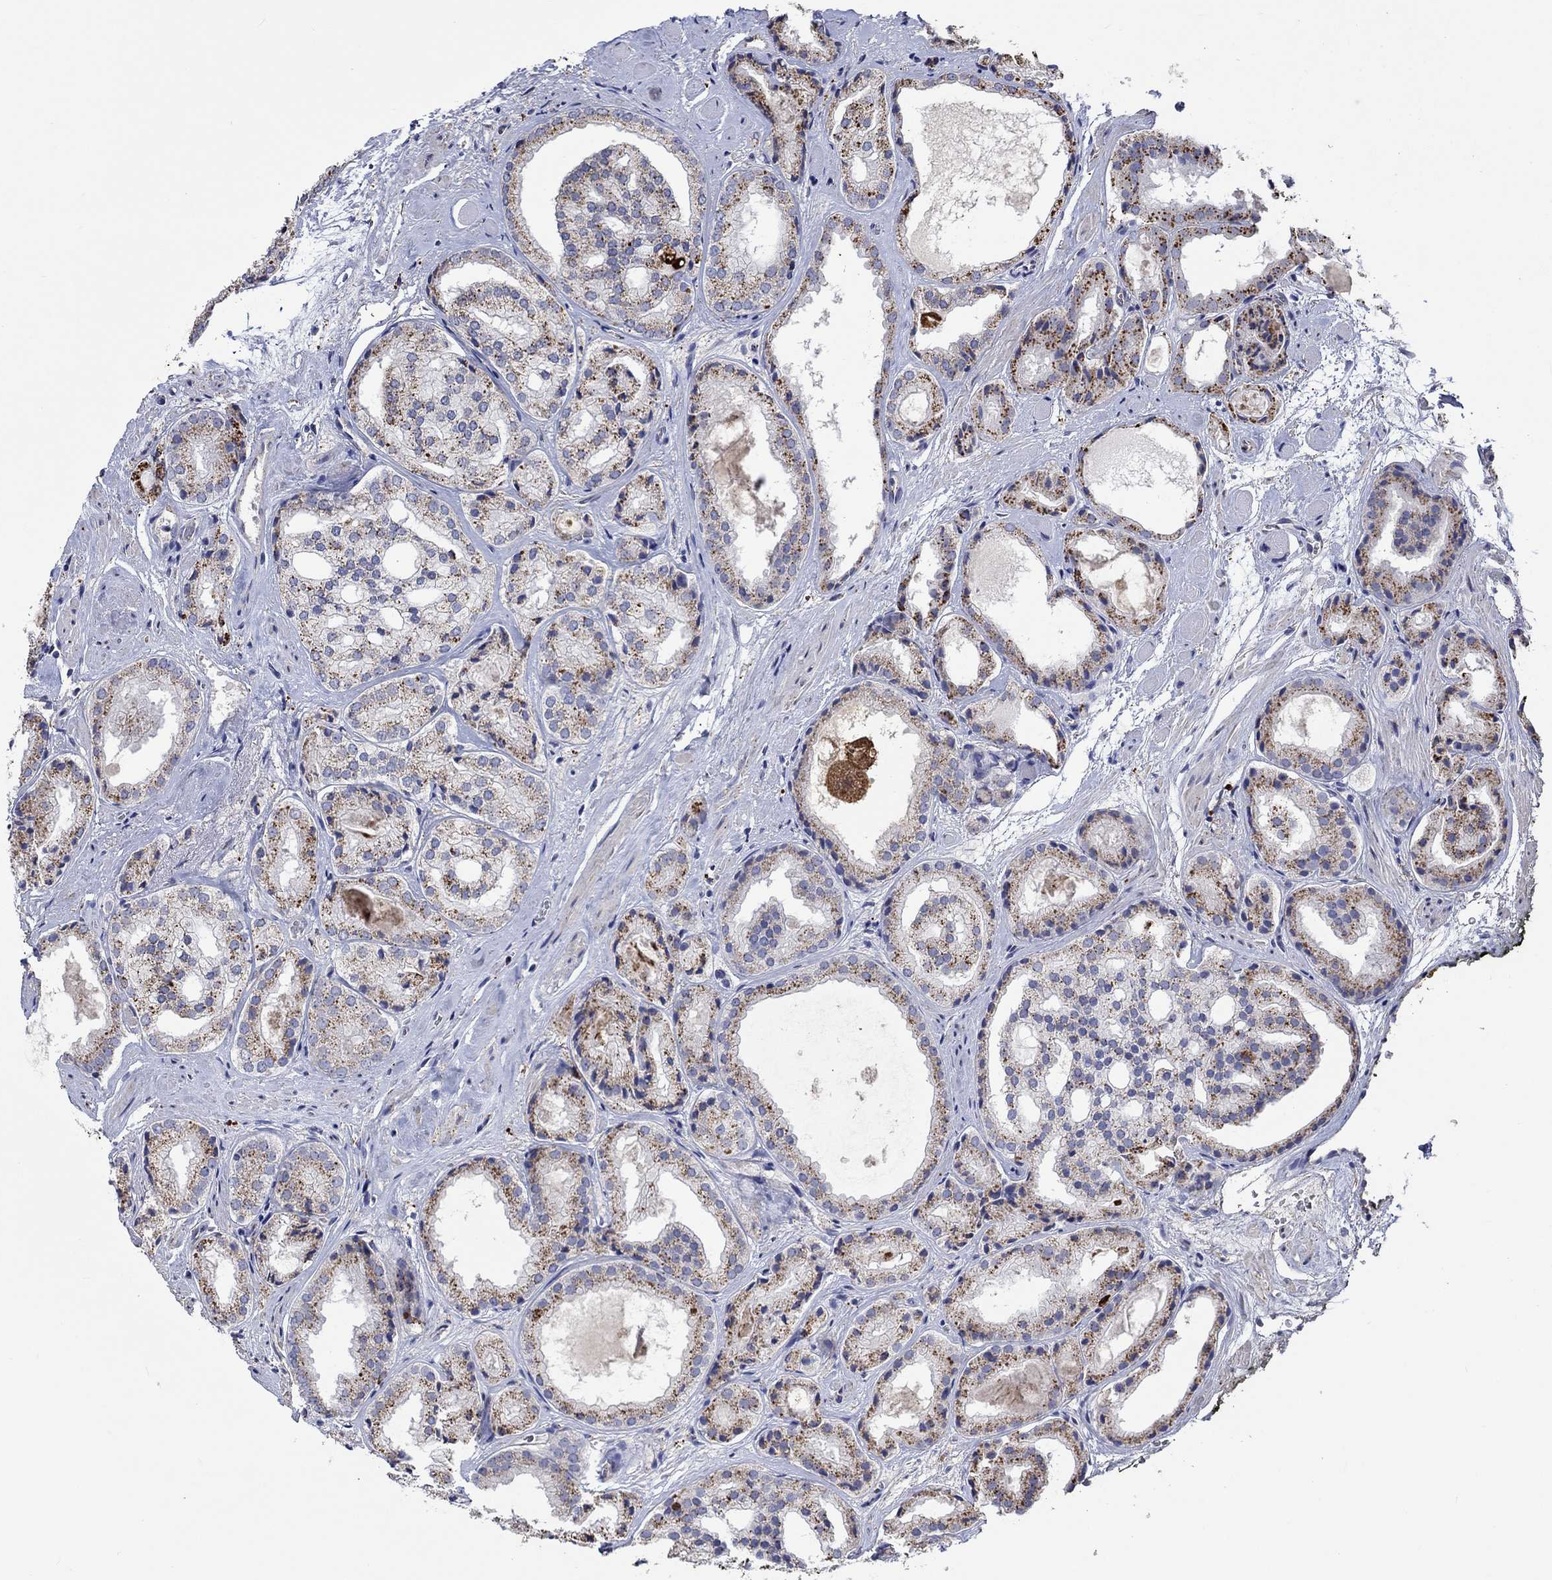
{"staining": {"intensity": "moderate", "quantity": ">75%", "location": "cytoplasmic/membranous"}, "tissue": "prostate cancer", "cell_type": "Tumor cells", "image_type": "cancer", "snomed": [{"axis": "morphology", "description": "Adenocarcinoma, Low grade"}, {"axis": "topography", "description": "Prostate"}], "caption": "The image displays a brown stain indicating the presence of a protein in the cytoplasmic/membranous of tumor cells in prostate low-grade adenocarcinoma.", "gene": "CTSB", "patient": {"sex": "male", "age": 69}}